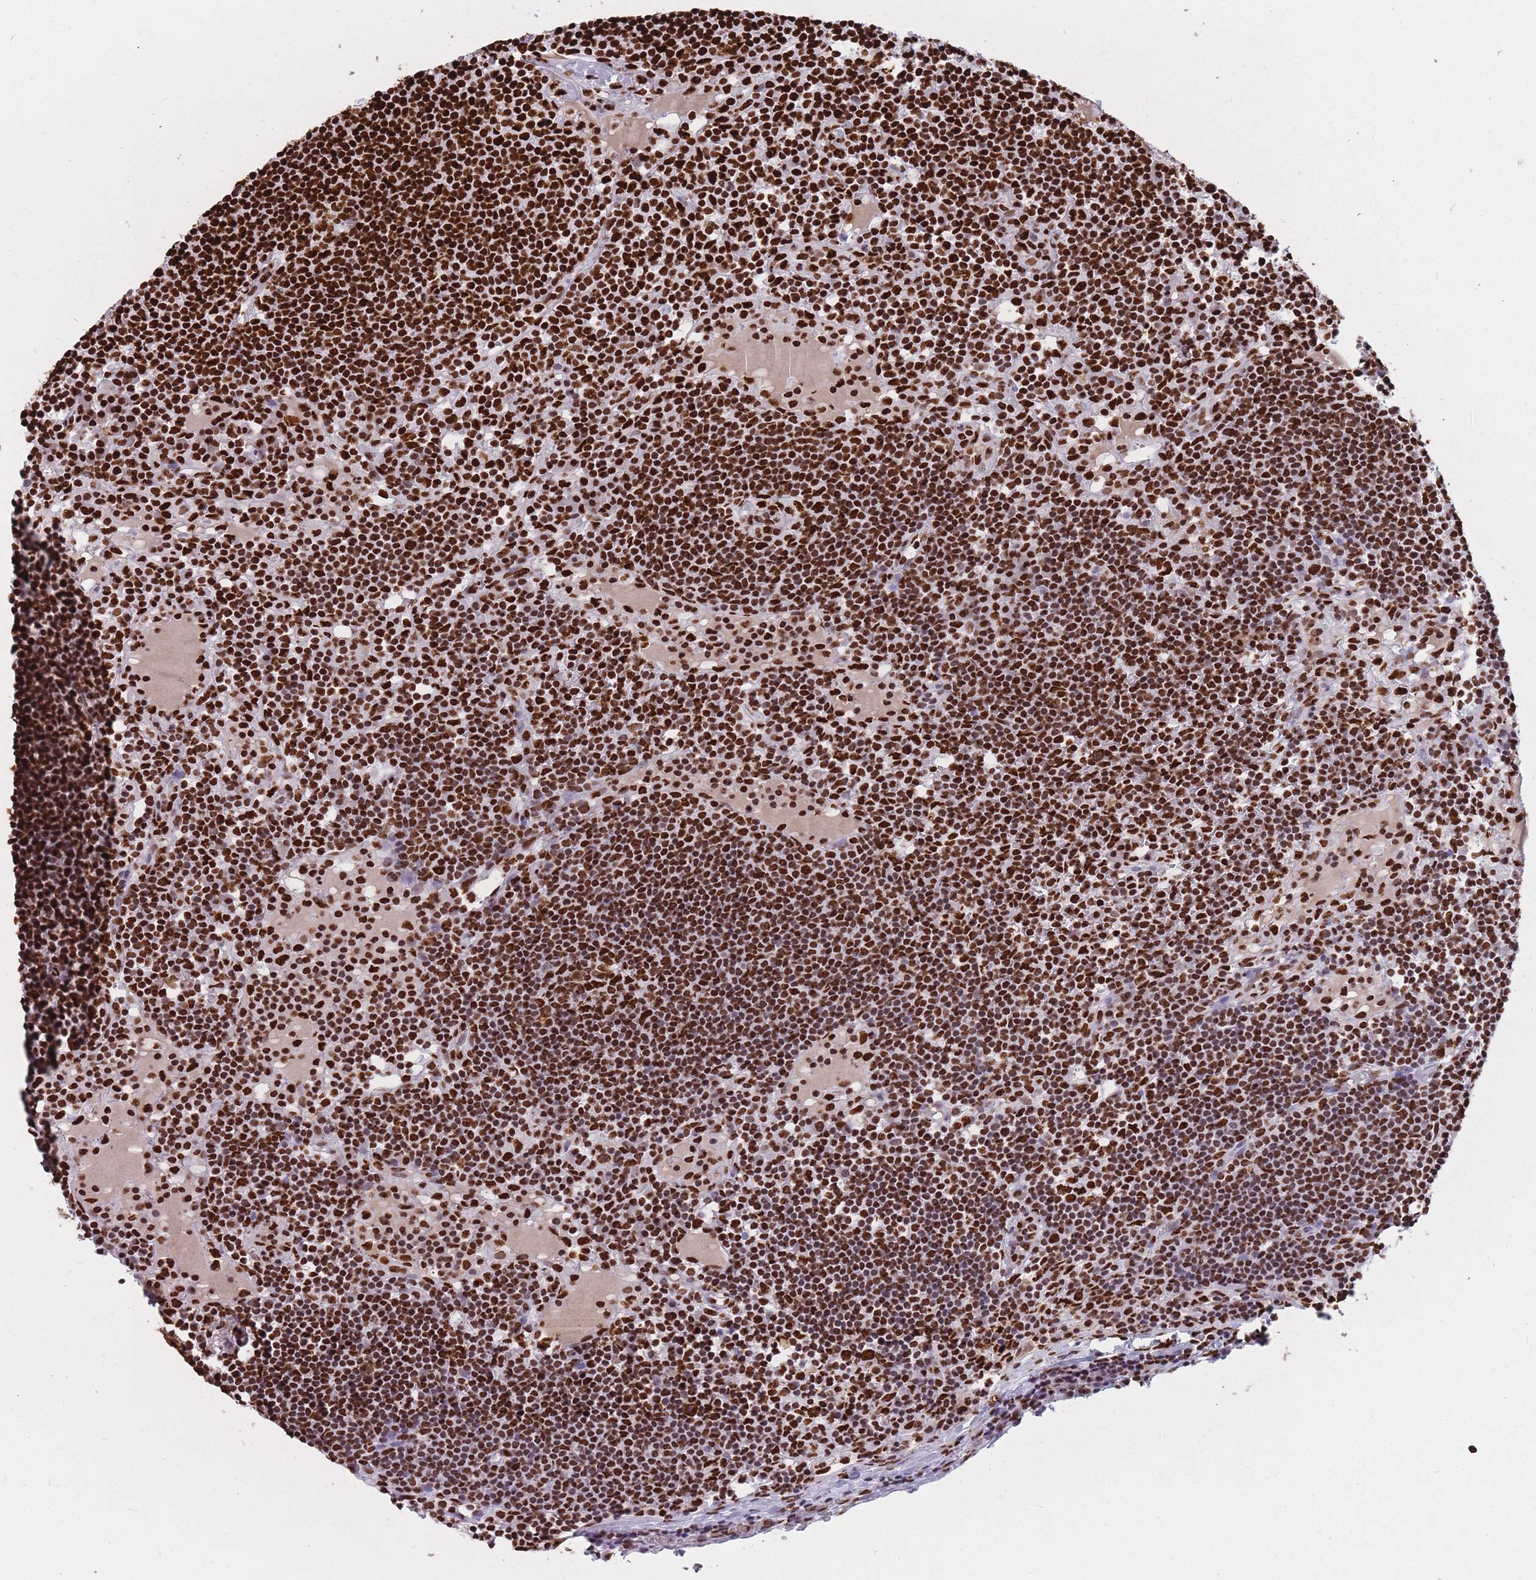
{"staining": {"intensity": "strong", "quantity": ">75%", "location": "nuclear"}, "tissue": "lymph node", "cell_type": "Germinal center cells", "image_type": "normal", "snomed": [{"axis": "morphology", "description": "Normal tissue, NOS"}, {"axis": "topography", "description": "Lymph node"}], "caption": "Brown immunohistochemical staining in normal human lymph node exhibits strong nuclear staining in approximately >75% of germinal center cells.", "gene": "HNRNPUL1", "patient": {"sex": "male", "age": 53}}